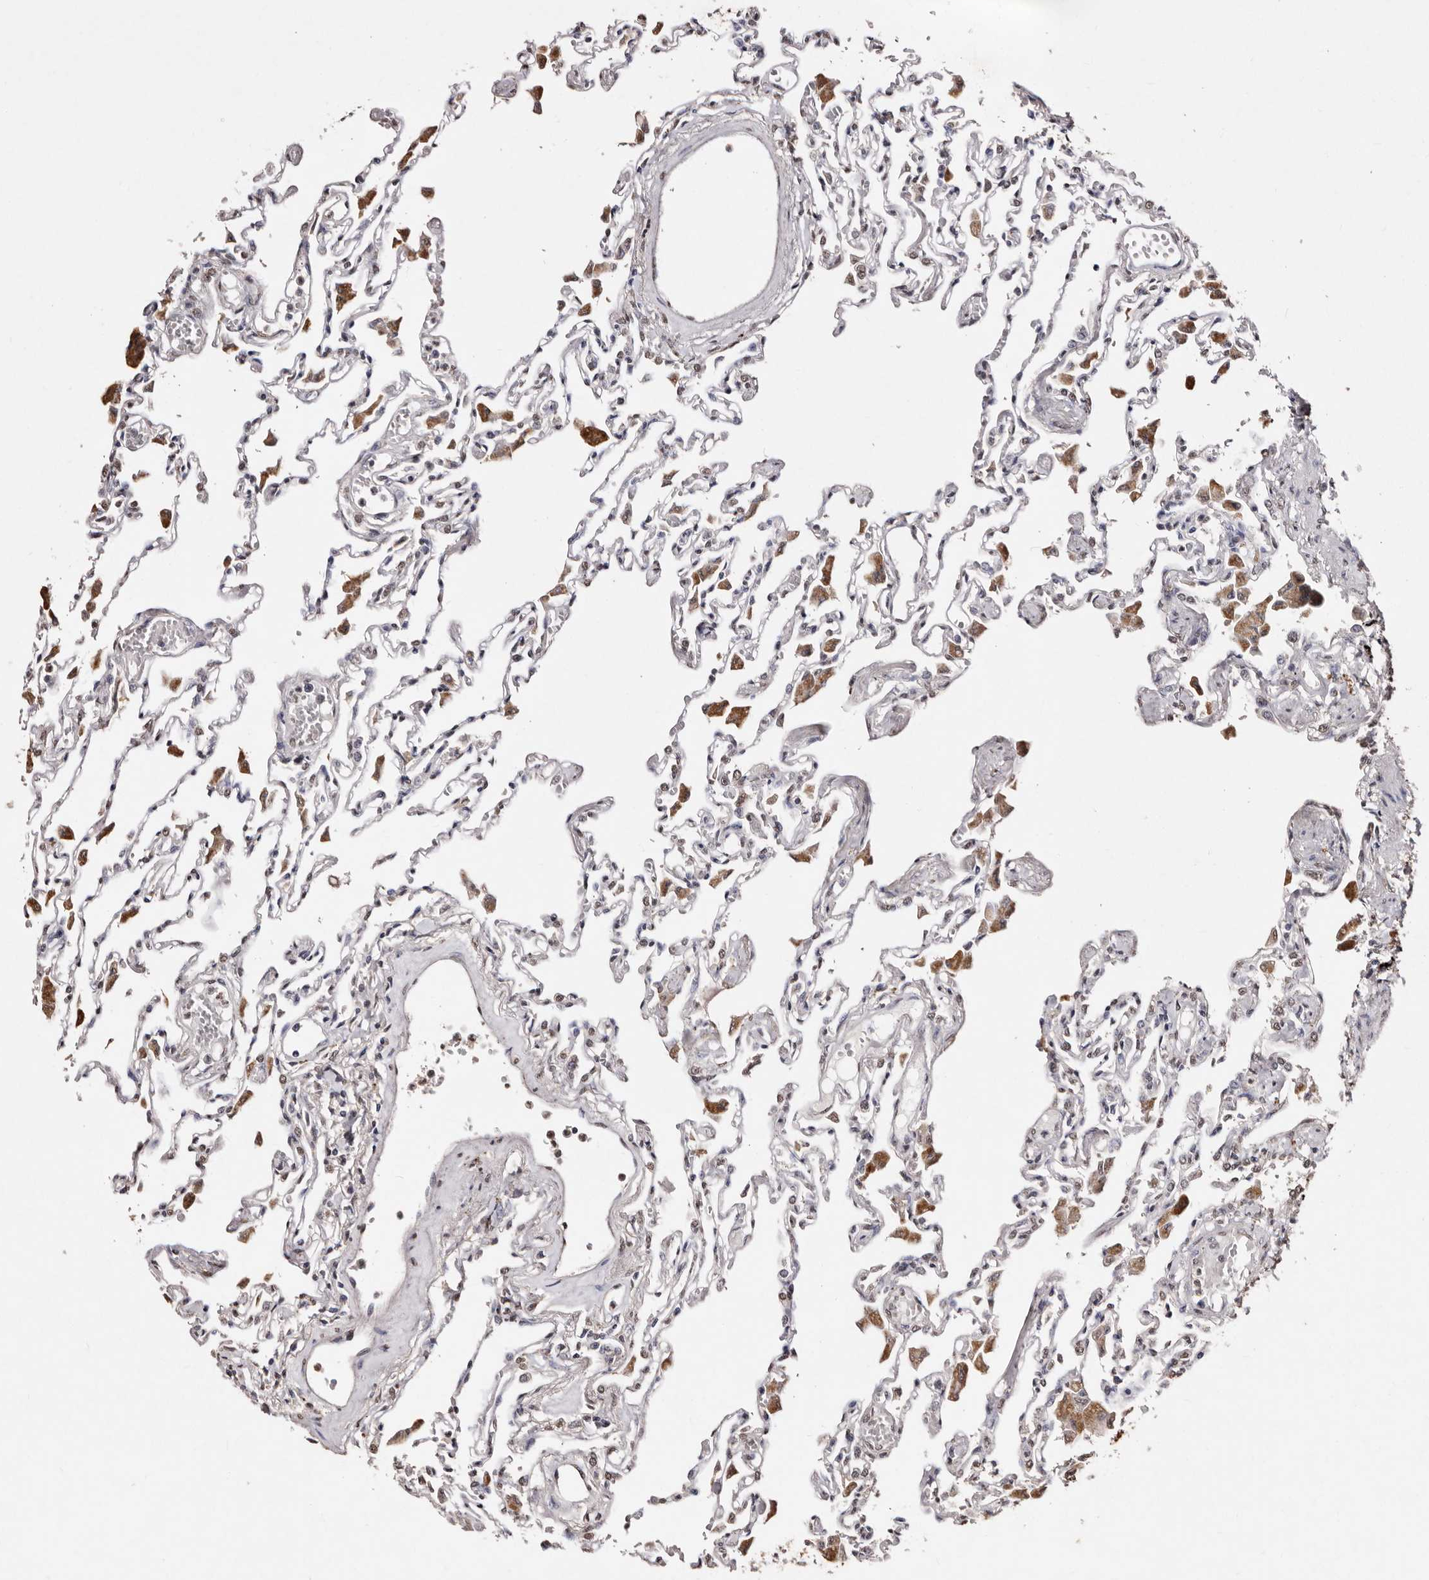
{"staining": {"intensity": "weak", "quantity": "25%-75%", "location": "nuclear"}, "tissue": "lung", "cell_type": "Alveolar cells", "image_type": "normal", "snomed": [{"axis": "morphology", "description": "Normal tissue, NOS"}, {"axis": "topography", "description": "Bronchus"}, {"axis": "topography", "description": "Lung"}], "caption": "Weak nuclear staining for a protein is seen in about 25%-75% of alveolar cells of benign lung using immunohistochemistry (IHC).", "gene": "ERBB4", "patient": {"sex": "female", "age": 49}}